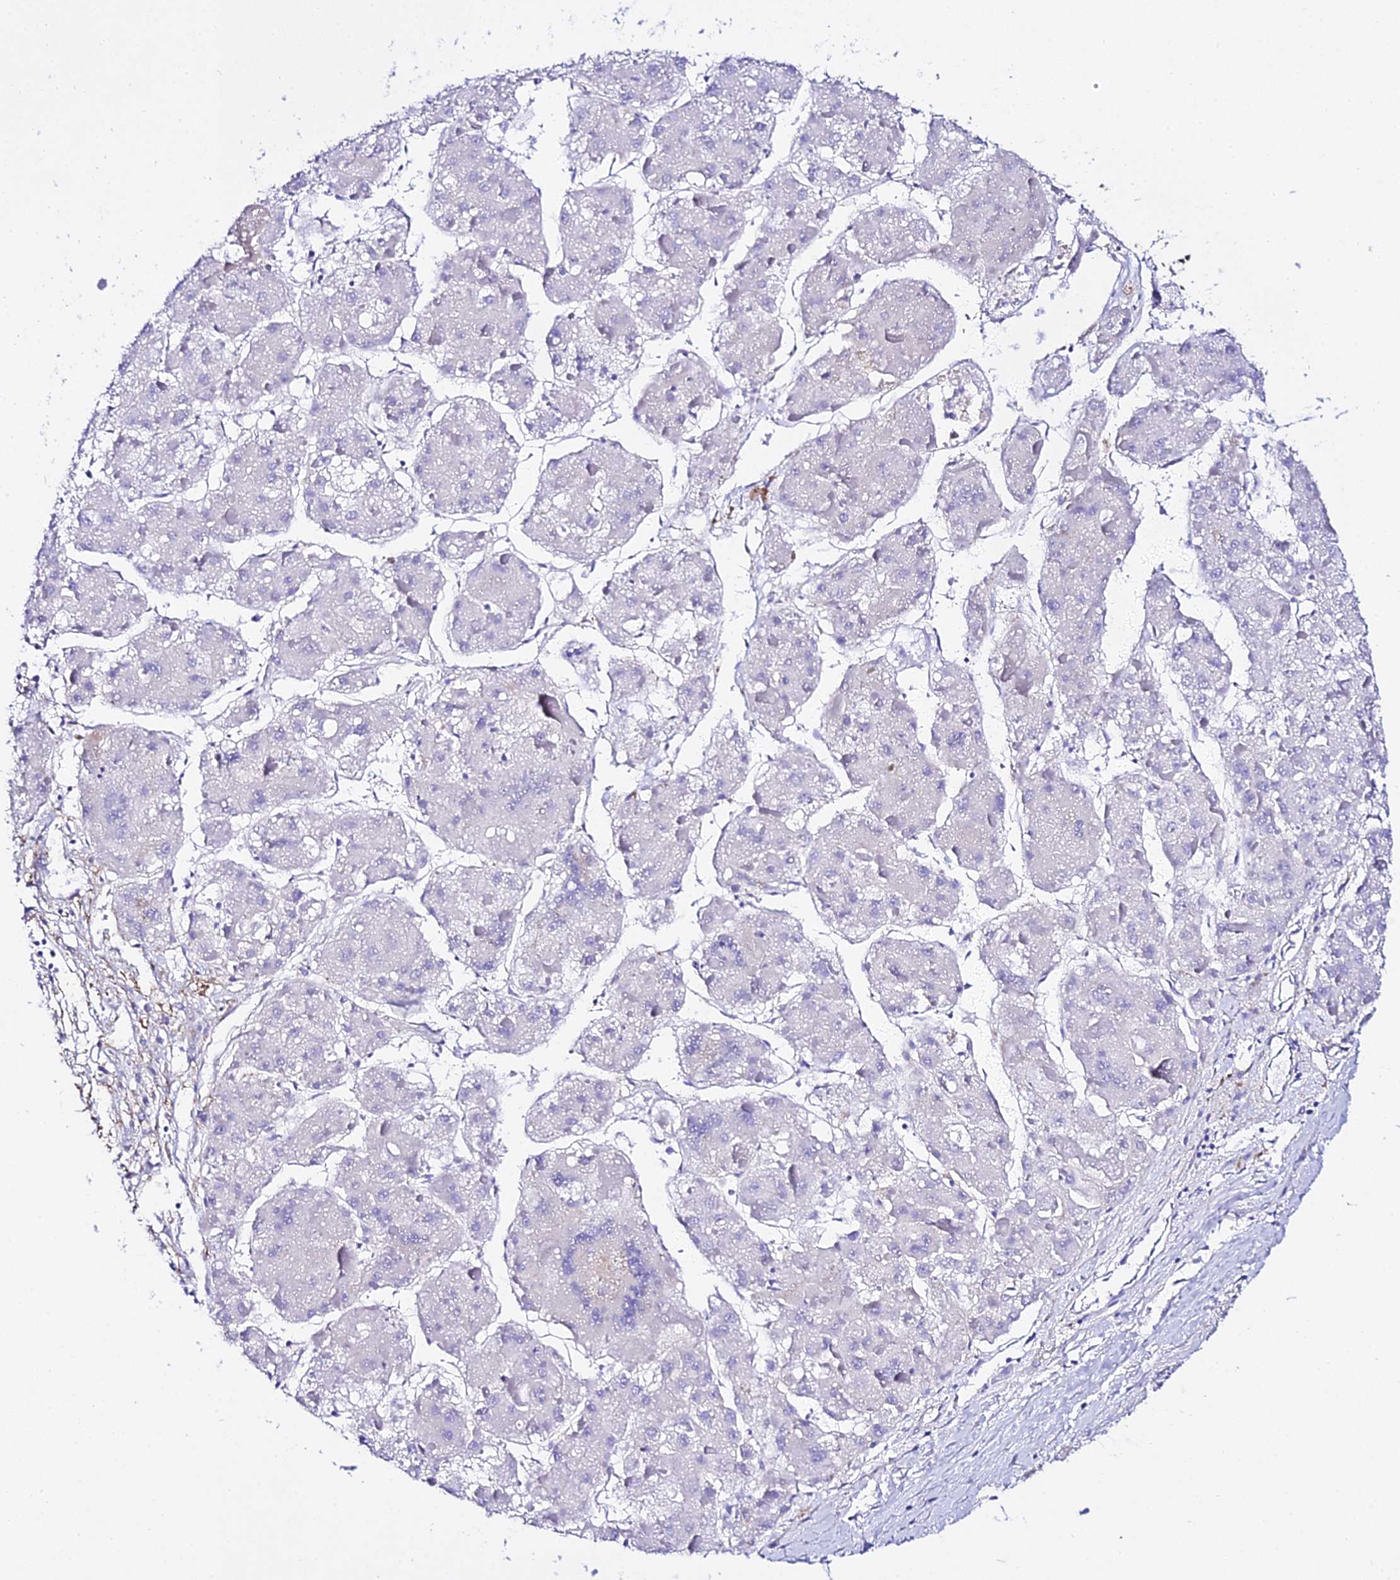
{"staining": {"intensity": "negative", "quantity": "none", "location": "none"}, "tissue": "liver cancer", "cell_type": "Tumor cells", "image_type": "cancer", "snomed": [{"axis": "morphology", "description": "Carcinoma, Hepatocellular, NOS"}, {"axis": "topography", "description": "Liver"}], "caption": "Immunohistochemical staining of human liver cancer reveals no significant staining in tumor cells. (DAB (3,3'-diaminobenzidine) immunohistochemistry visualized using brightfield microscopy, high magnification).", "gene": "TMEM117", "patient": {"sex": "female", "age": 73}}